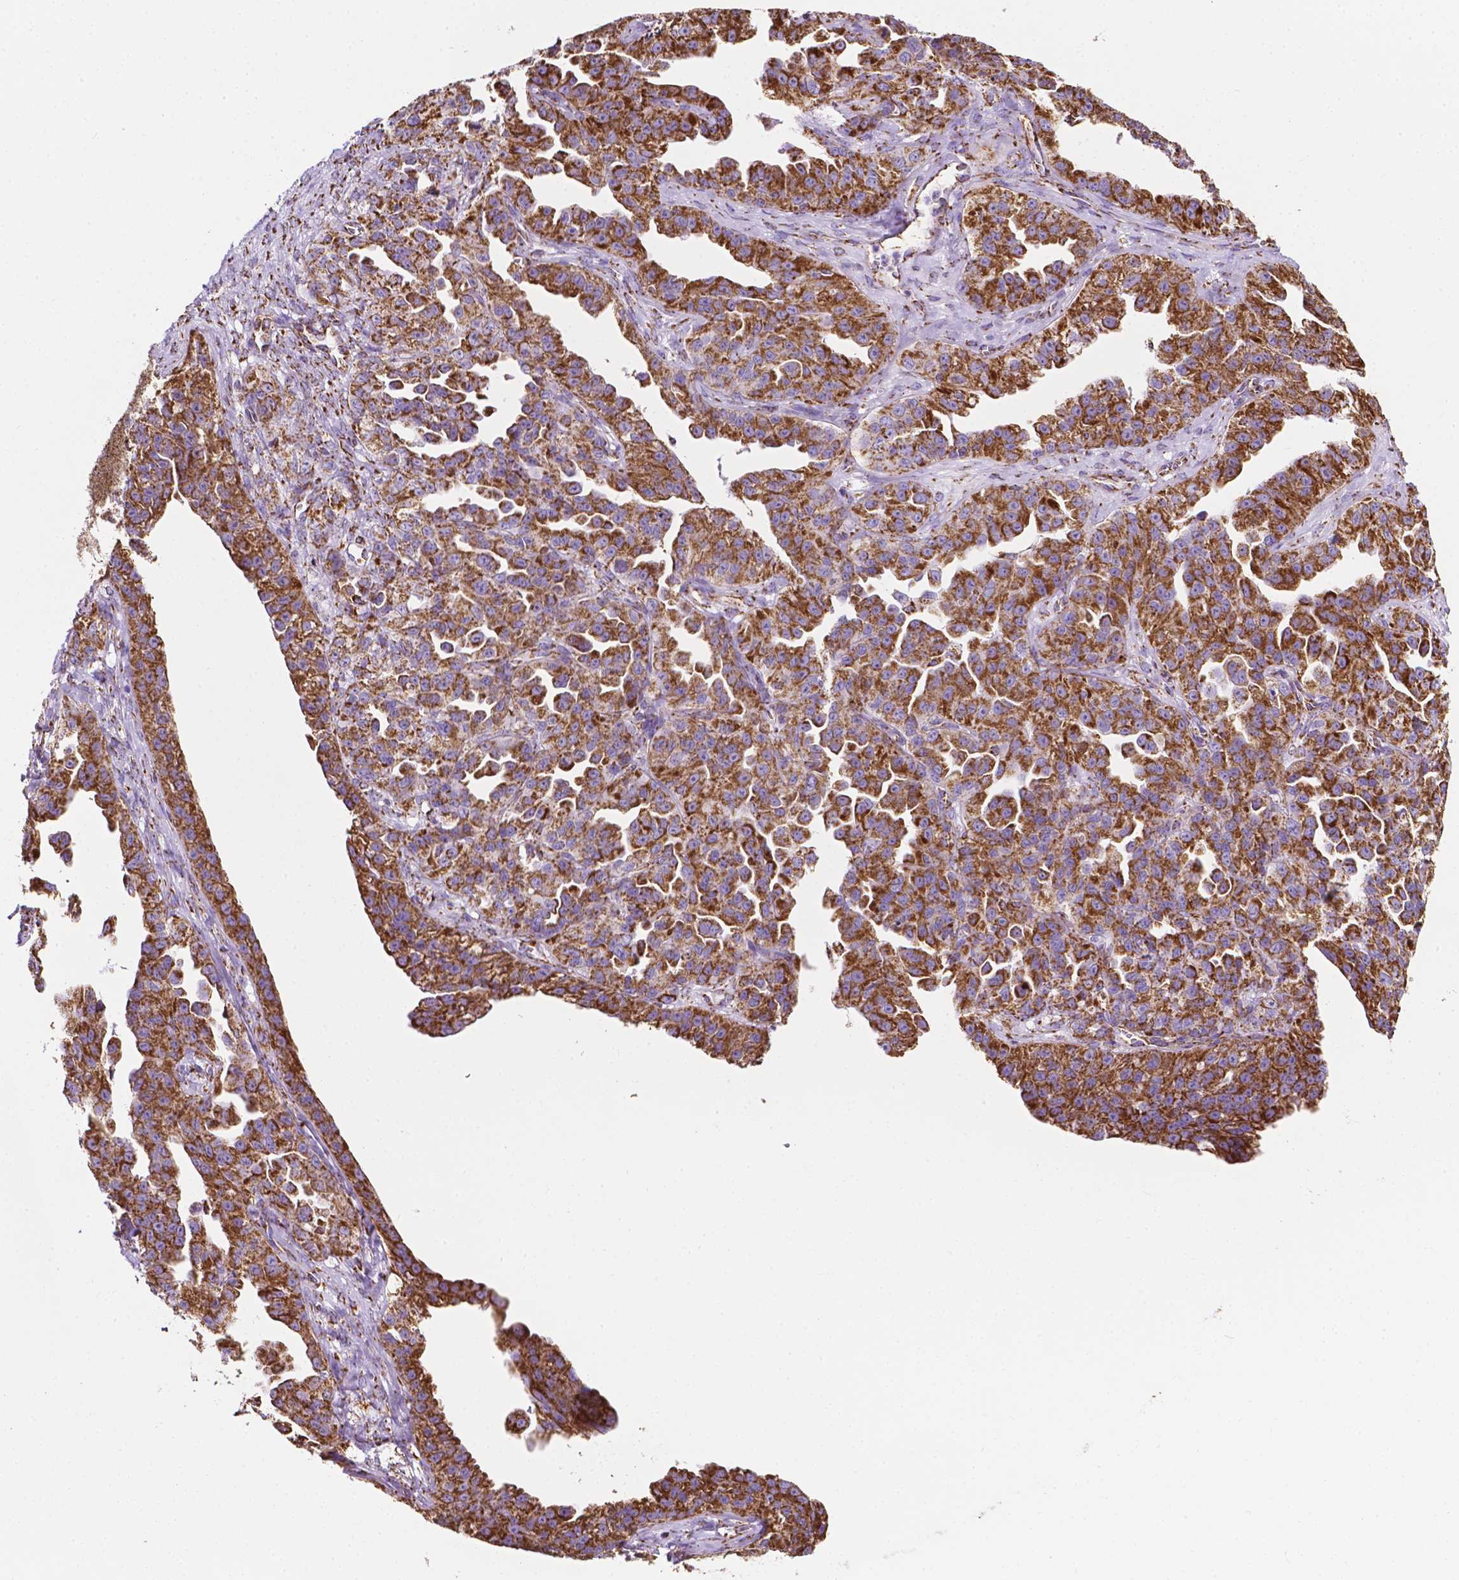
{"staining": {"intensity": "strong", "quantity": ">75%", "location": "cytoplasmic/membranous"}, "tissue": "ovarian cancer", "cell_type": "Tumor cells", "image_type": "cancer", "snomed": [{"axis": "morphology", "description": "Cystadenocarcinoma, serous, NOS"}, {"axis": "topography", "description": "Ovary"}], "caption": "A high amount of strong cytoplasmic/membranous staining is present in approximately >75% of tumor cells in ovarian cancer tissue.", "gene": "RMDN3", "patient": {"sex": "female", "age": 75}}